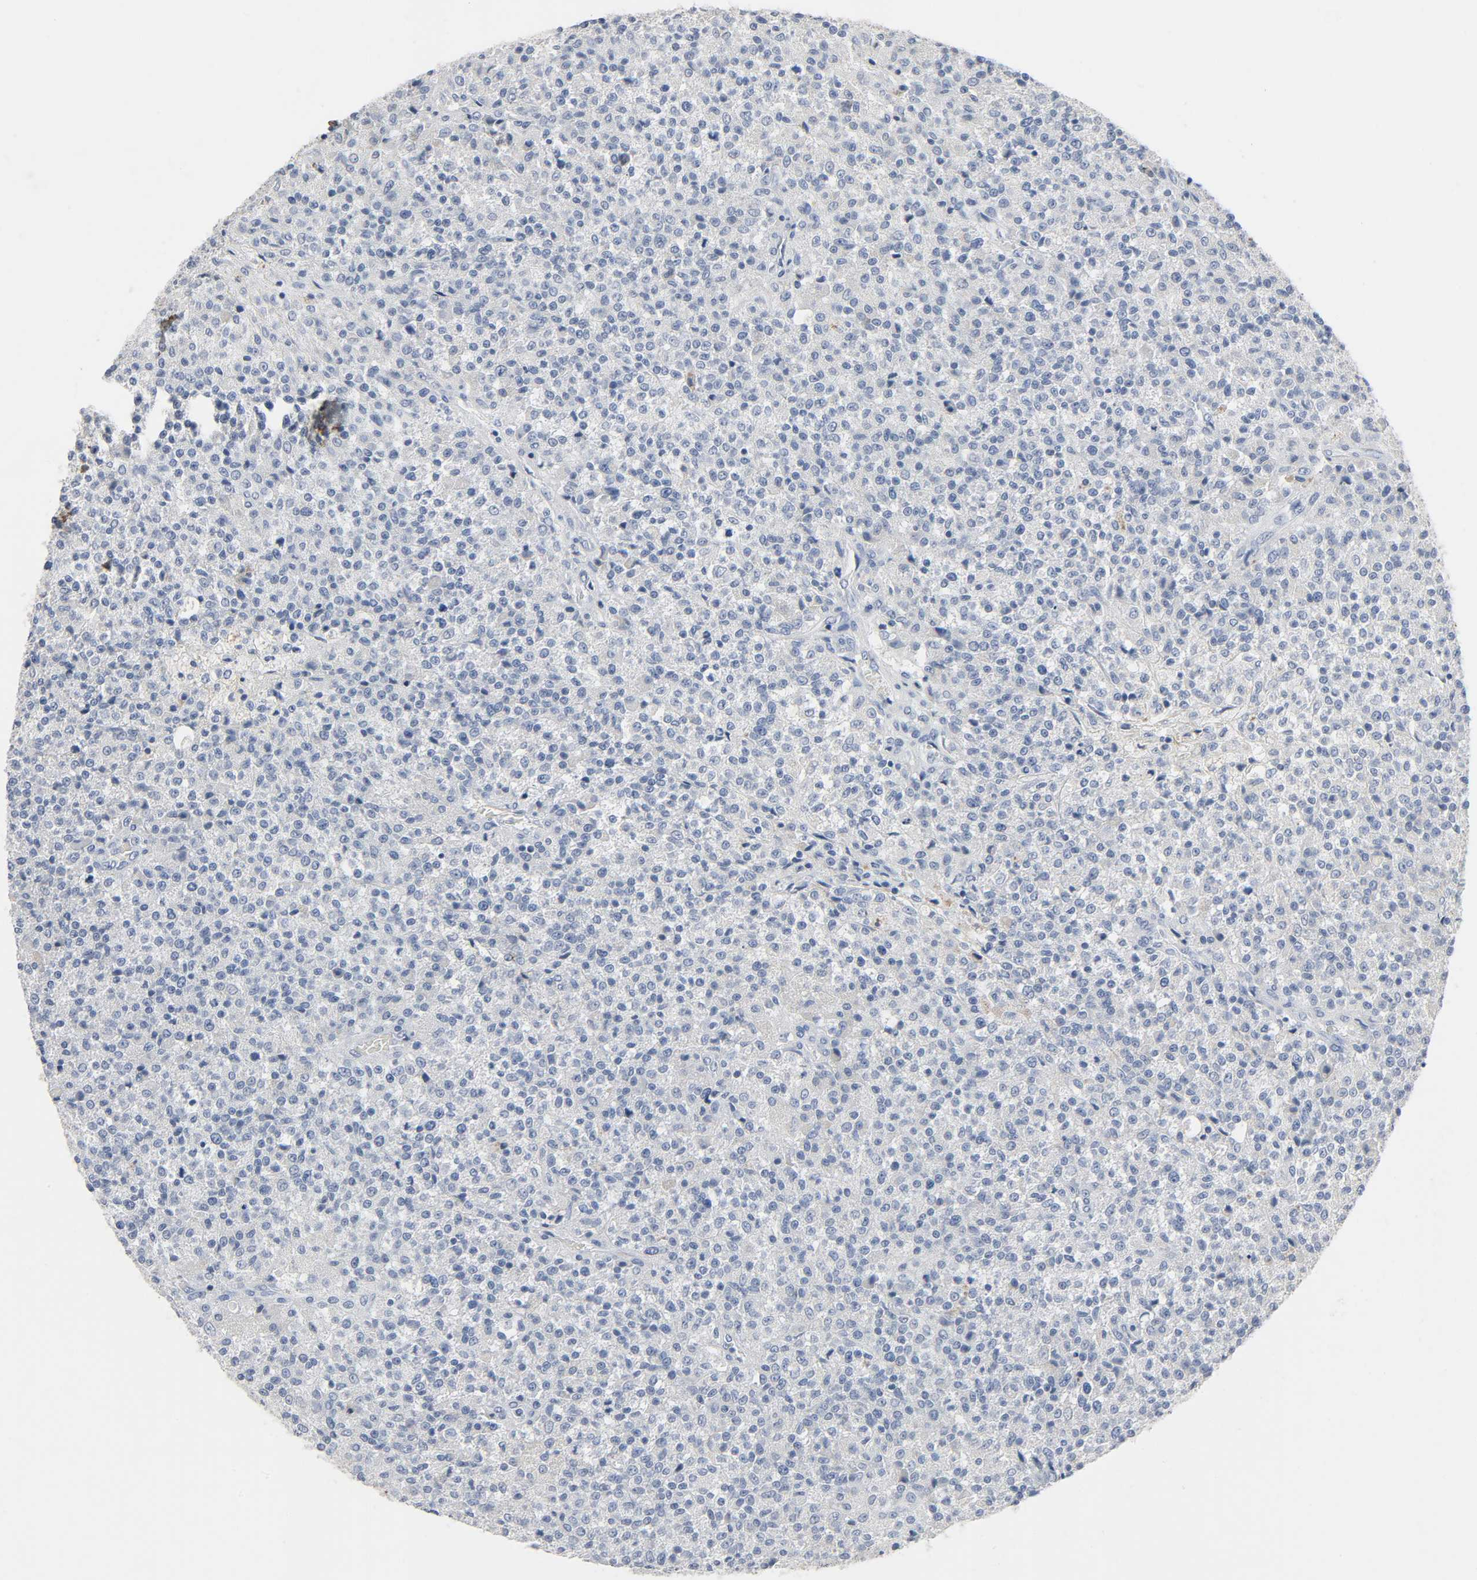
{"staining": {"intensity": "negative", "quantity": "none", "location": "none"}, "tissue": "testis cancer", "cell_type": "Tumor cells", "image_type": "cancer", "snomed": [{"axis": "morphology", "description": "Seminoma, NOS"}, {"axis": "topography", "description": "Testis"}], "caption": "The IHC histopathology image has no significant staining in tumor cells of seminoma (testis) tissue.", "gene": "FBLN5", "patient": {"sex": "male", "age": 59}}